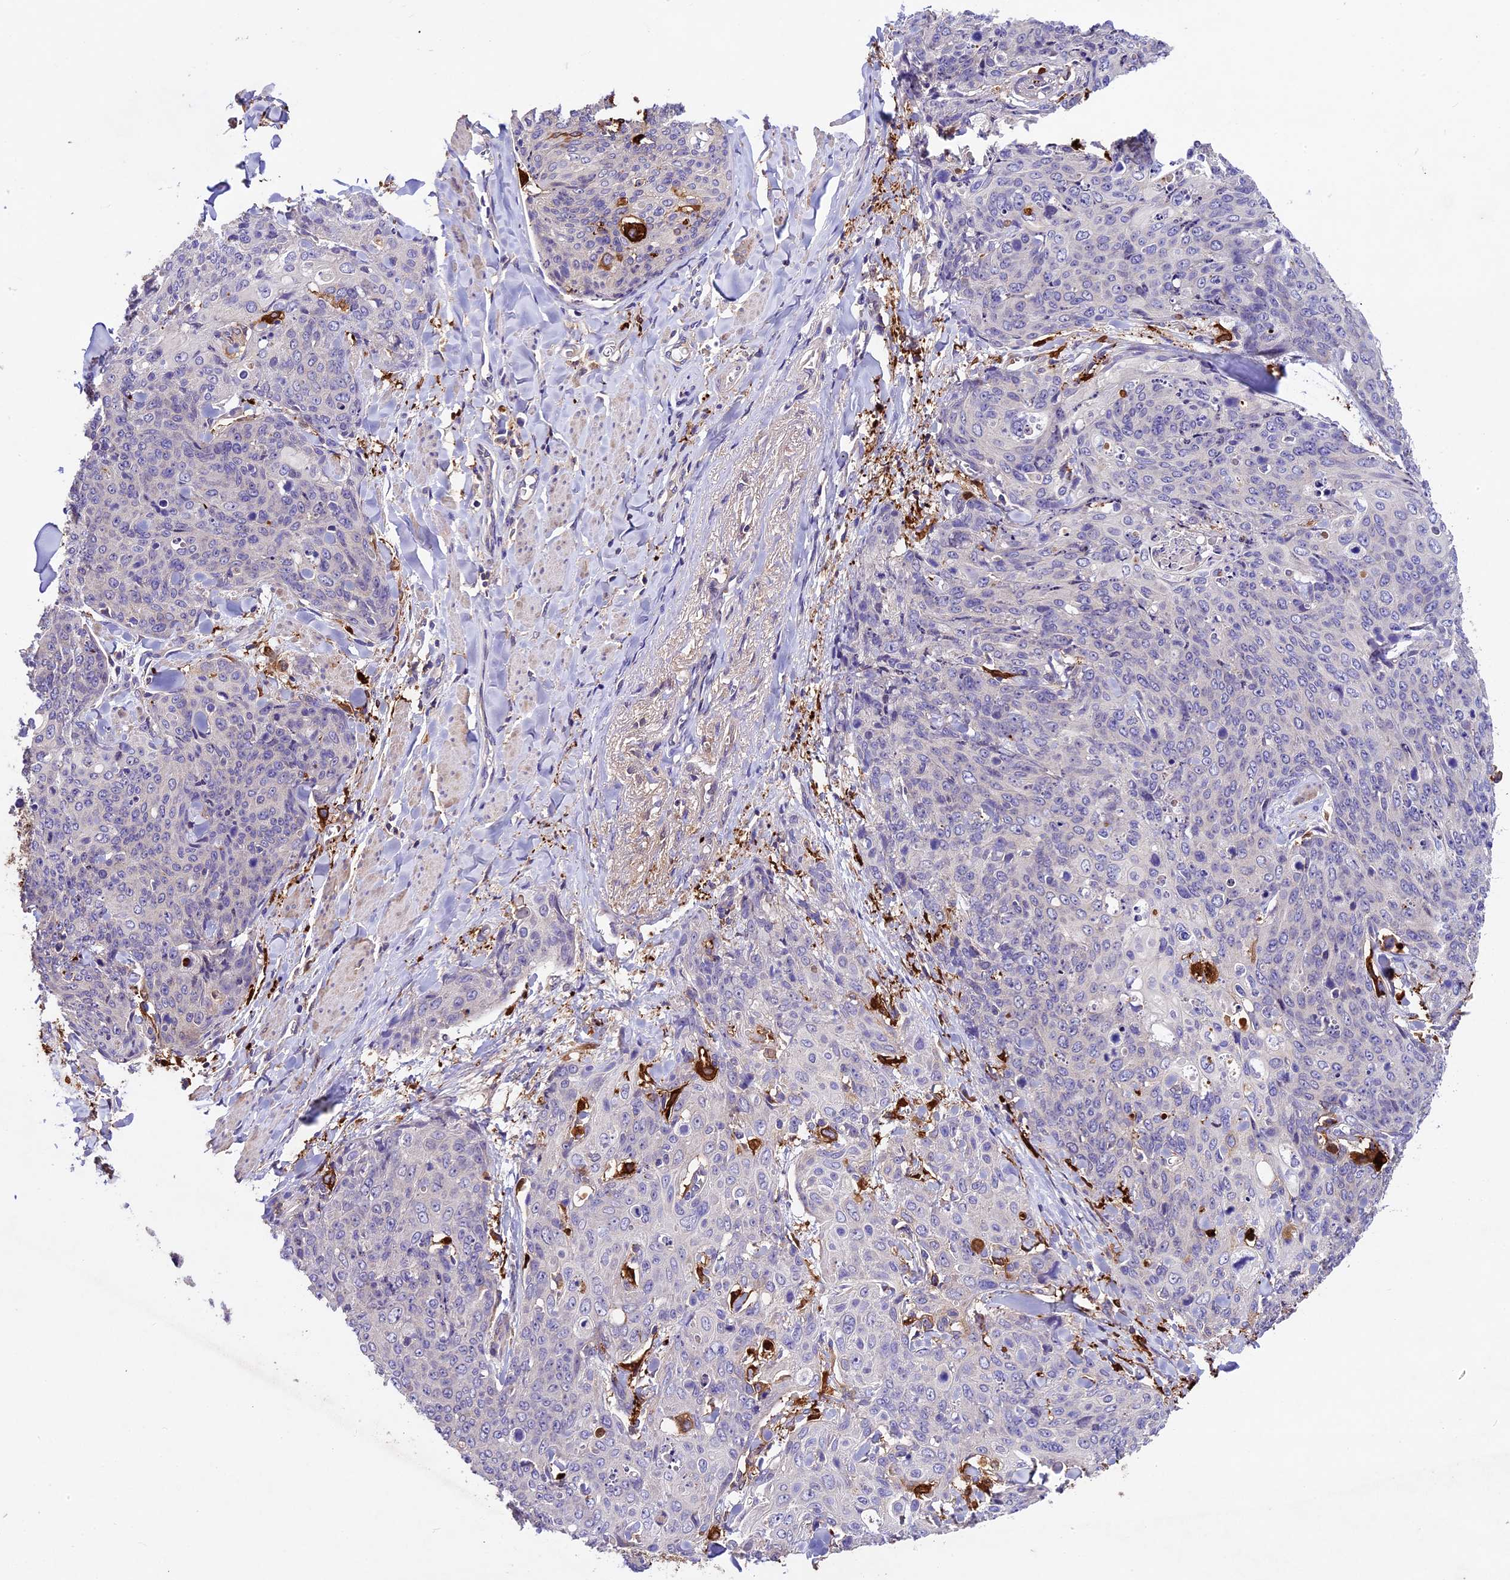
{"staining": {"intensity": "negative", "quantity": "none", "location": "none"}, "tissue": "skin cancer", "cell_type": "Tumor cells", "image_type": "cancer", "snomed": [{"axis": "morphology", "description": "Squamous cell carcinoma, NOS"}, {"axis": "topography", "description": "Skin"}, {"axis": "topography", "description": "Vulva"}], "caption": "This is a micrograph of immunohistochemistry (IHC) staining of skin squamous cell carcinoma, which shows no expression in tumor cells. (DAB (3,3'-diaminobenzidine) immunohistochemistry (IHC) visualized using brightfield microscopy, high magnification).", "gene": "CILP2", "patient": {"sex": "female", "age": 85}}